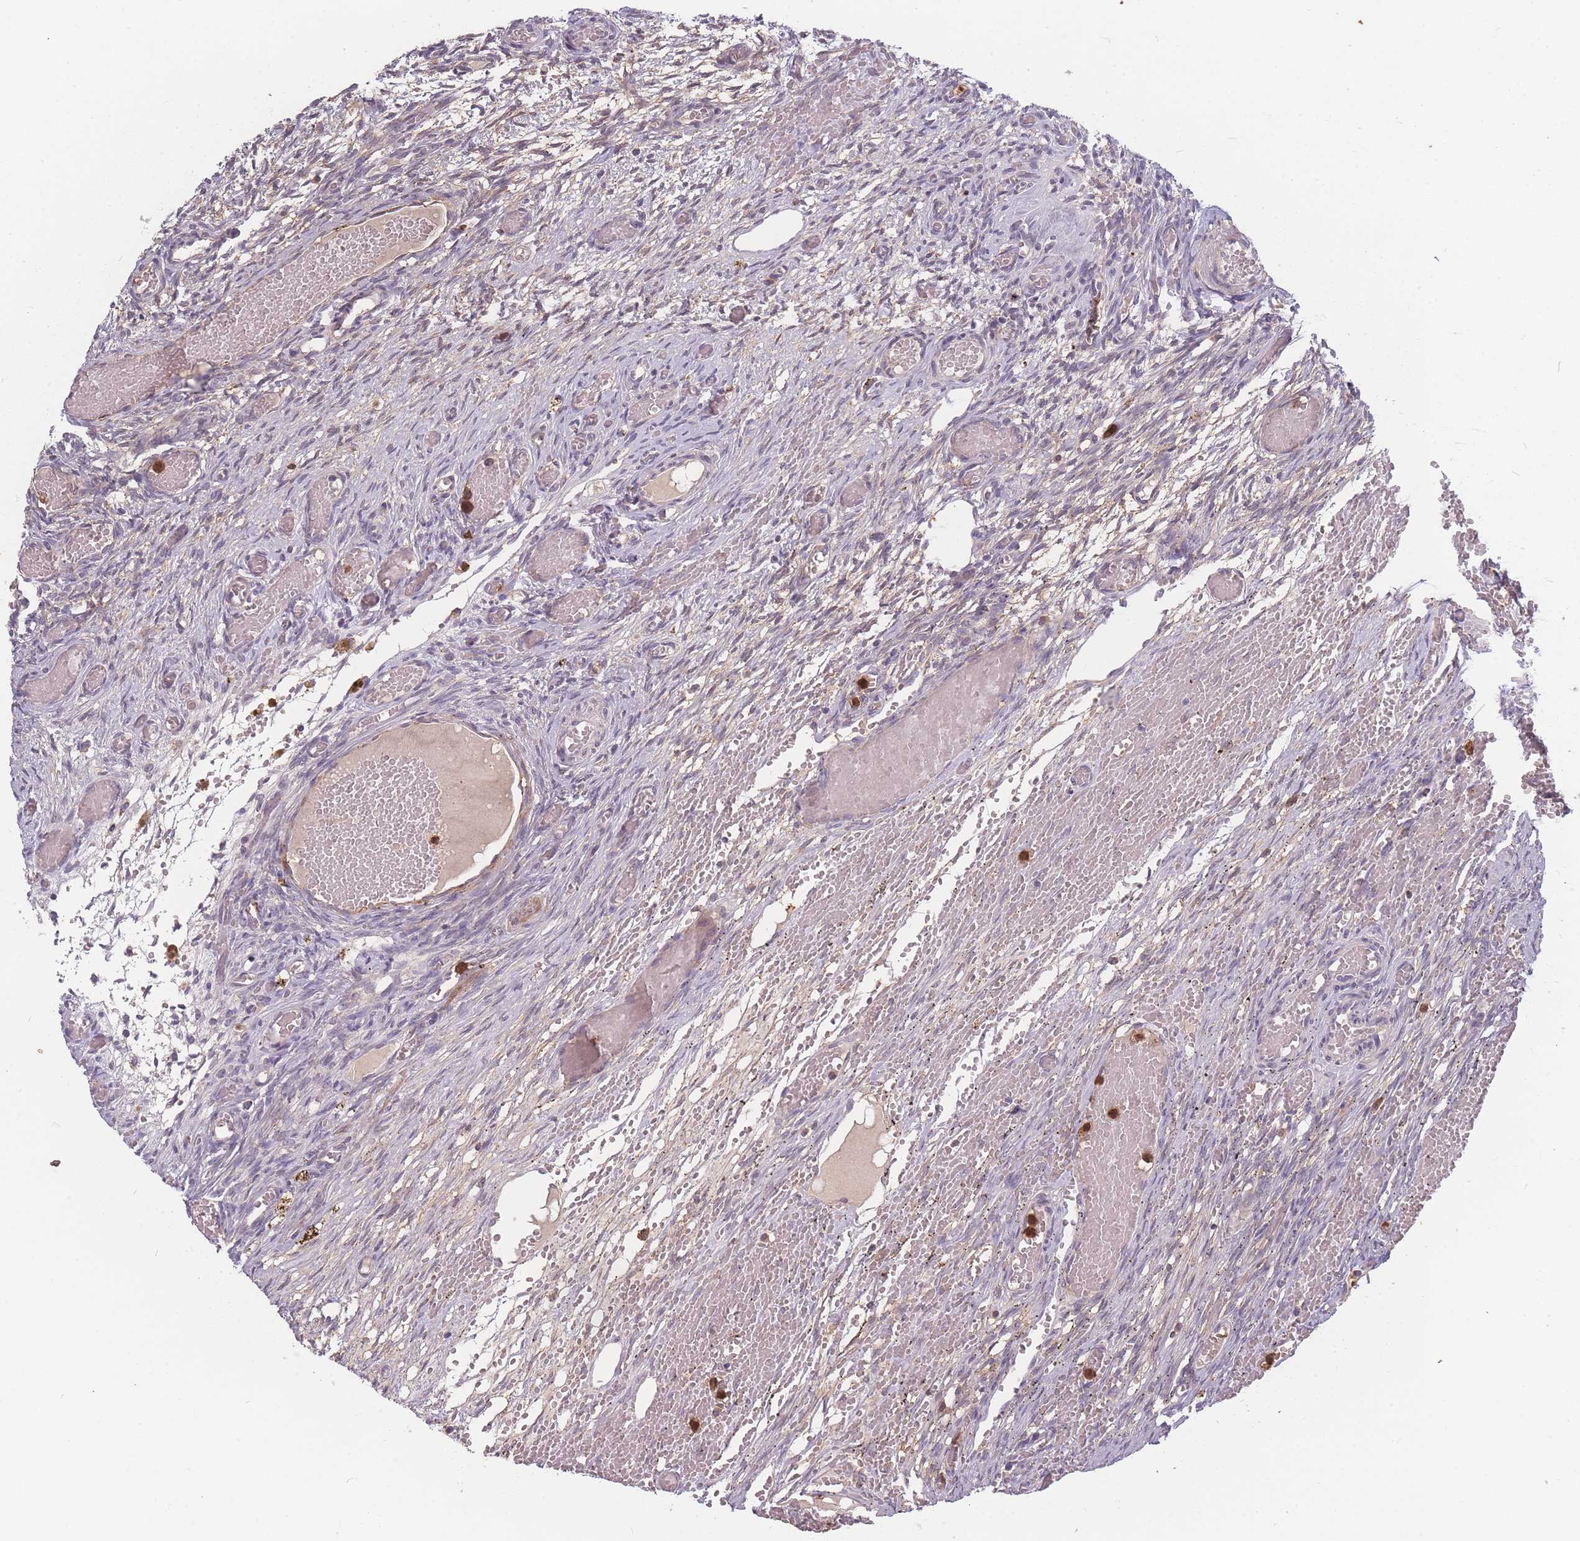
{"staining": {"intensity": "negative", "quantity": "none", "location": "none"}, "tissue": "ovary", "cell_type": "Follicle cells", "image_type": "normal", "snomed": [{"axis": "morphology", "description": "Adenocarcinoma, NOS"}, {"axis": "topography", "description": "Endometrium"}], "caption": "The histopathology image displays no staining of follicle cells in benign ovary.", "gene": "BST1", "patient": {"sex": "female", "age": 32}}